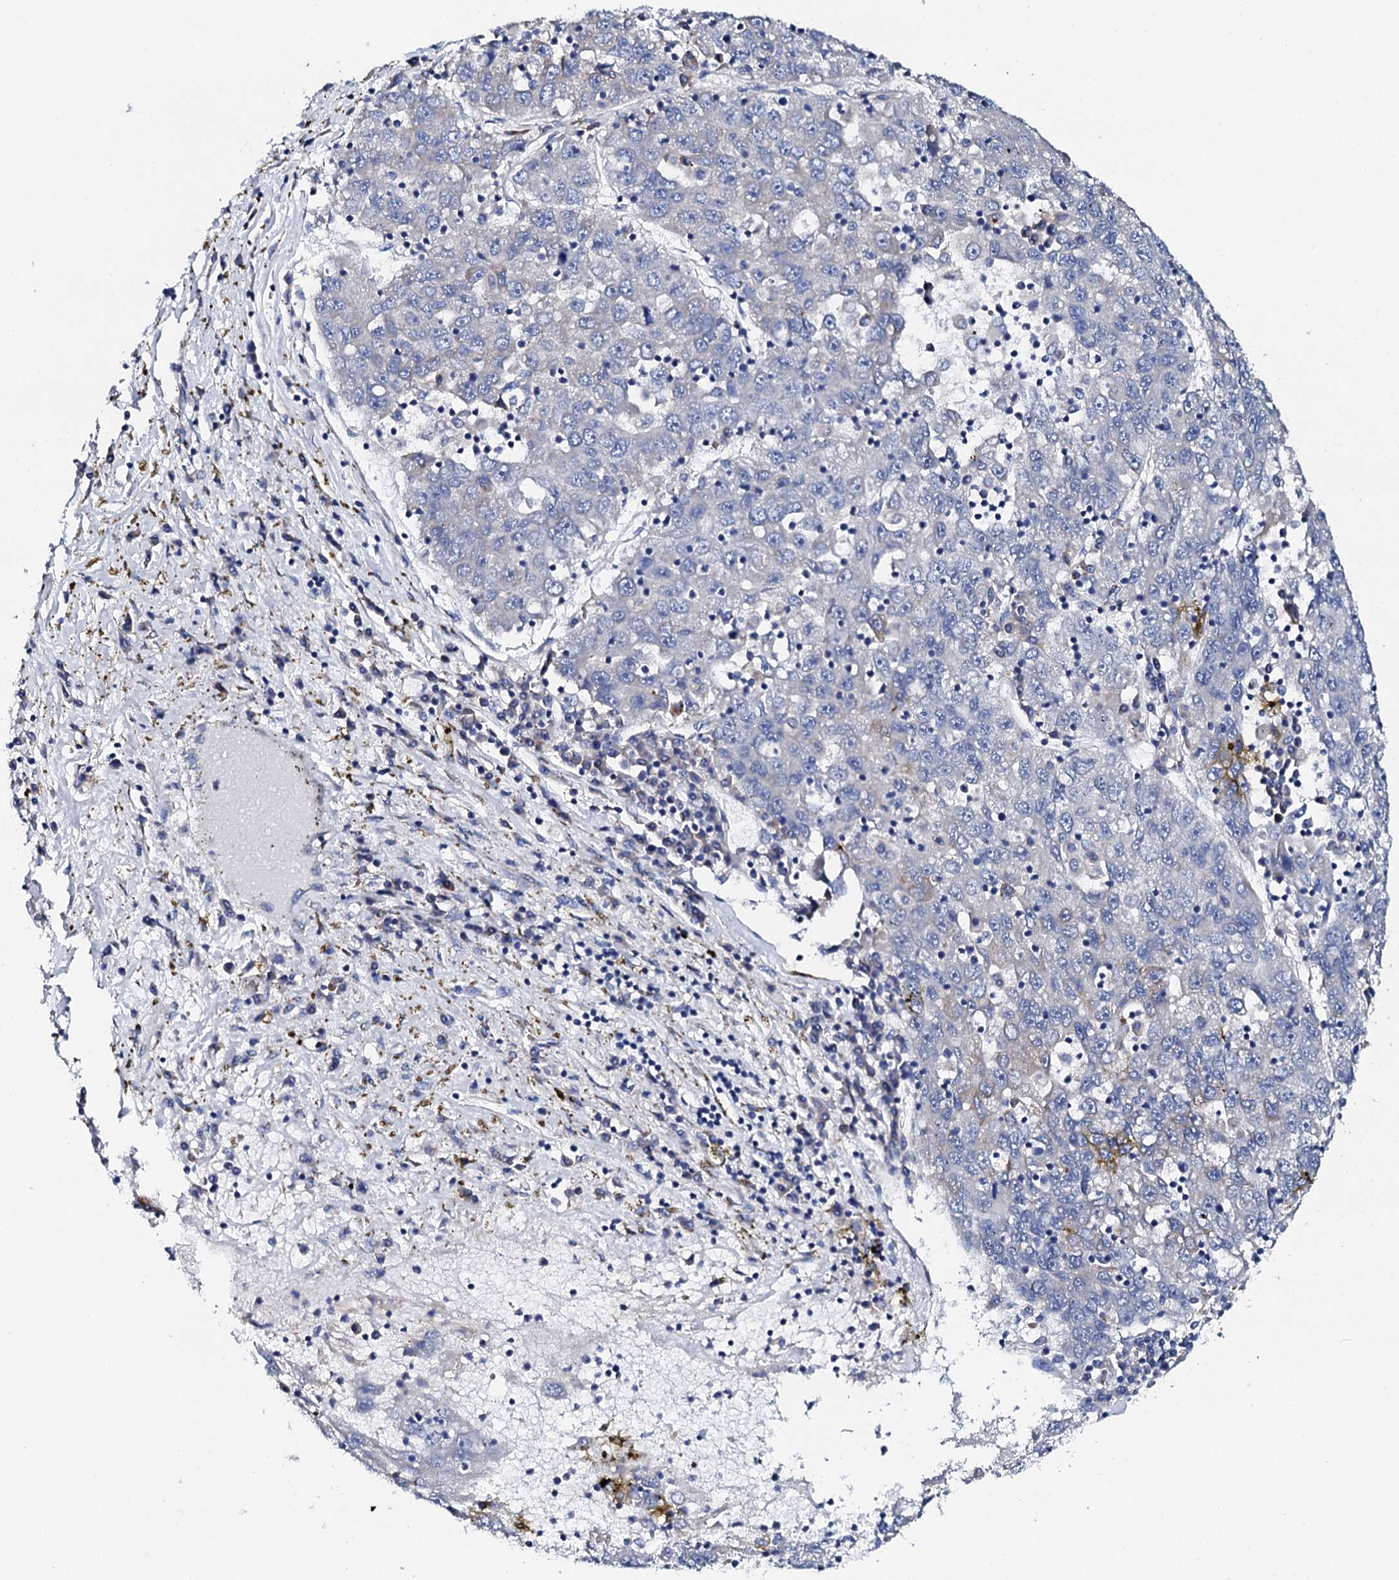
{"staining": {"intensity": "negative", "quantity": "none", "location": "none"}, "tissue": "liver cancer", "cell_type": "Tumor cells", "image_type": "cancer", "snomed": [{"axis": "morphology", "description": "Carcinoma, Hepatocellular, NOS"}, {"axis": "topography", "description": "Liver"}], "caption": "Immunohistochemical staining of hepatocellular carcinoma (liver) demonstrates no significant expression in tumor cells. (Immunohistochemistry (ihc), brightfield microscopy, high magnification).", "gene": "LIPT2", "patient": {"sex": "male", "age": 49}}